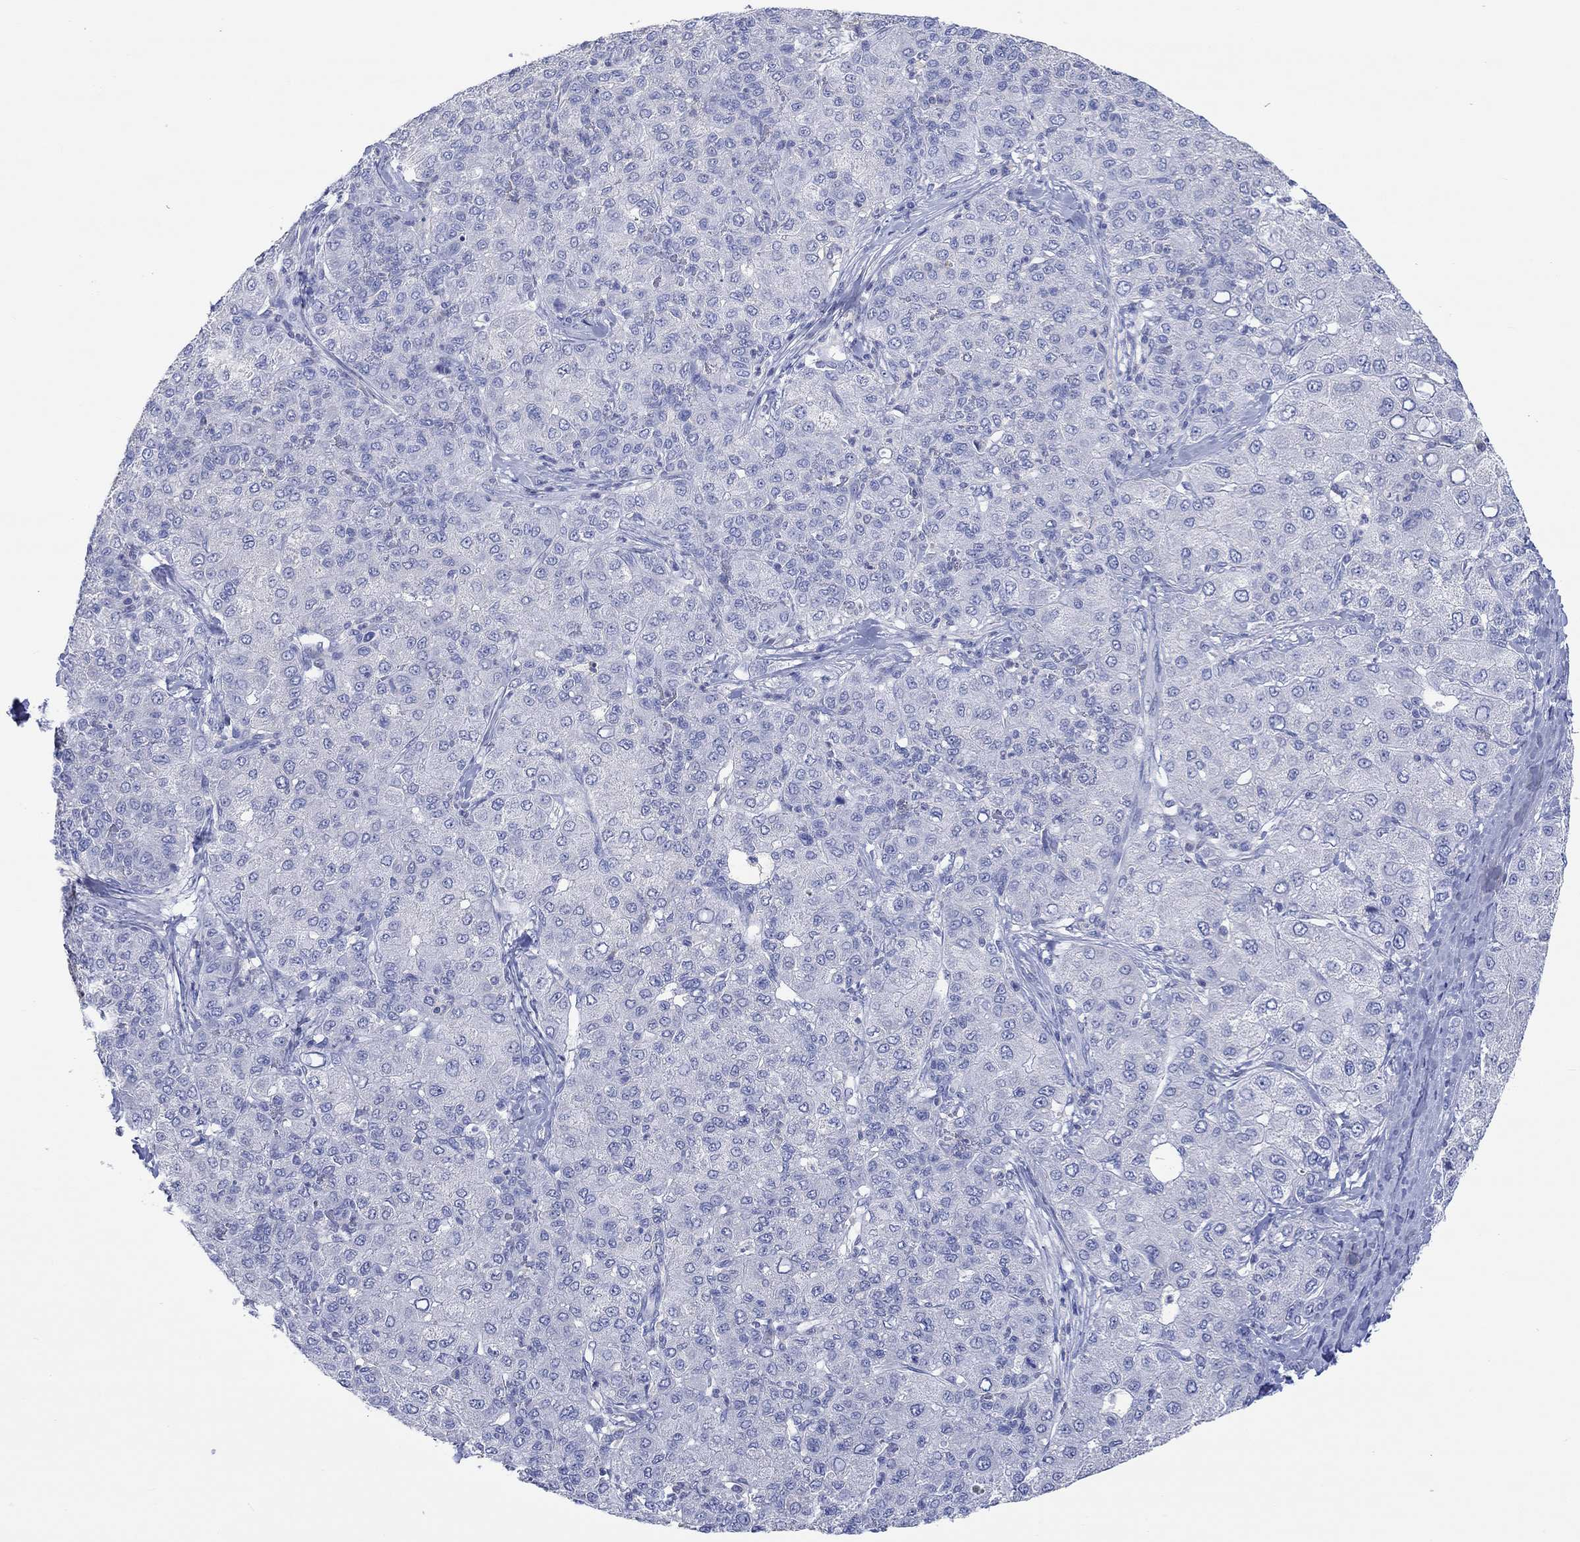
{"staining": {"intensity": "negative", "quantity": "none", "location": "none"}, "tissue": "liver cancer", "cell_type": "Tumor cells", "image_type": "cancer", "snomed": [{"axis": "morphology", "description": "Carcinoma, Hepatocellular, NOS"}, {"axis": "topography", "description": "Liver"}], "caption": "Human liver cancer stained for a protein using IHC shows no positivity in tumor cells.", "gene": "GCM1", "patient": {"sex": "male", "age": 65}}